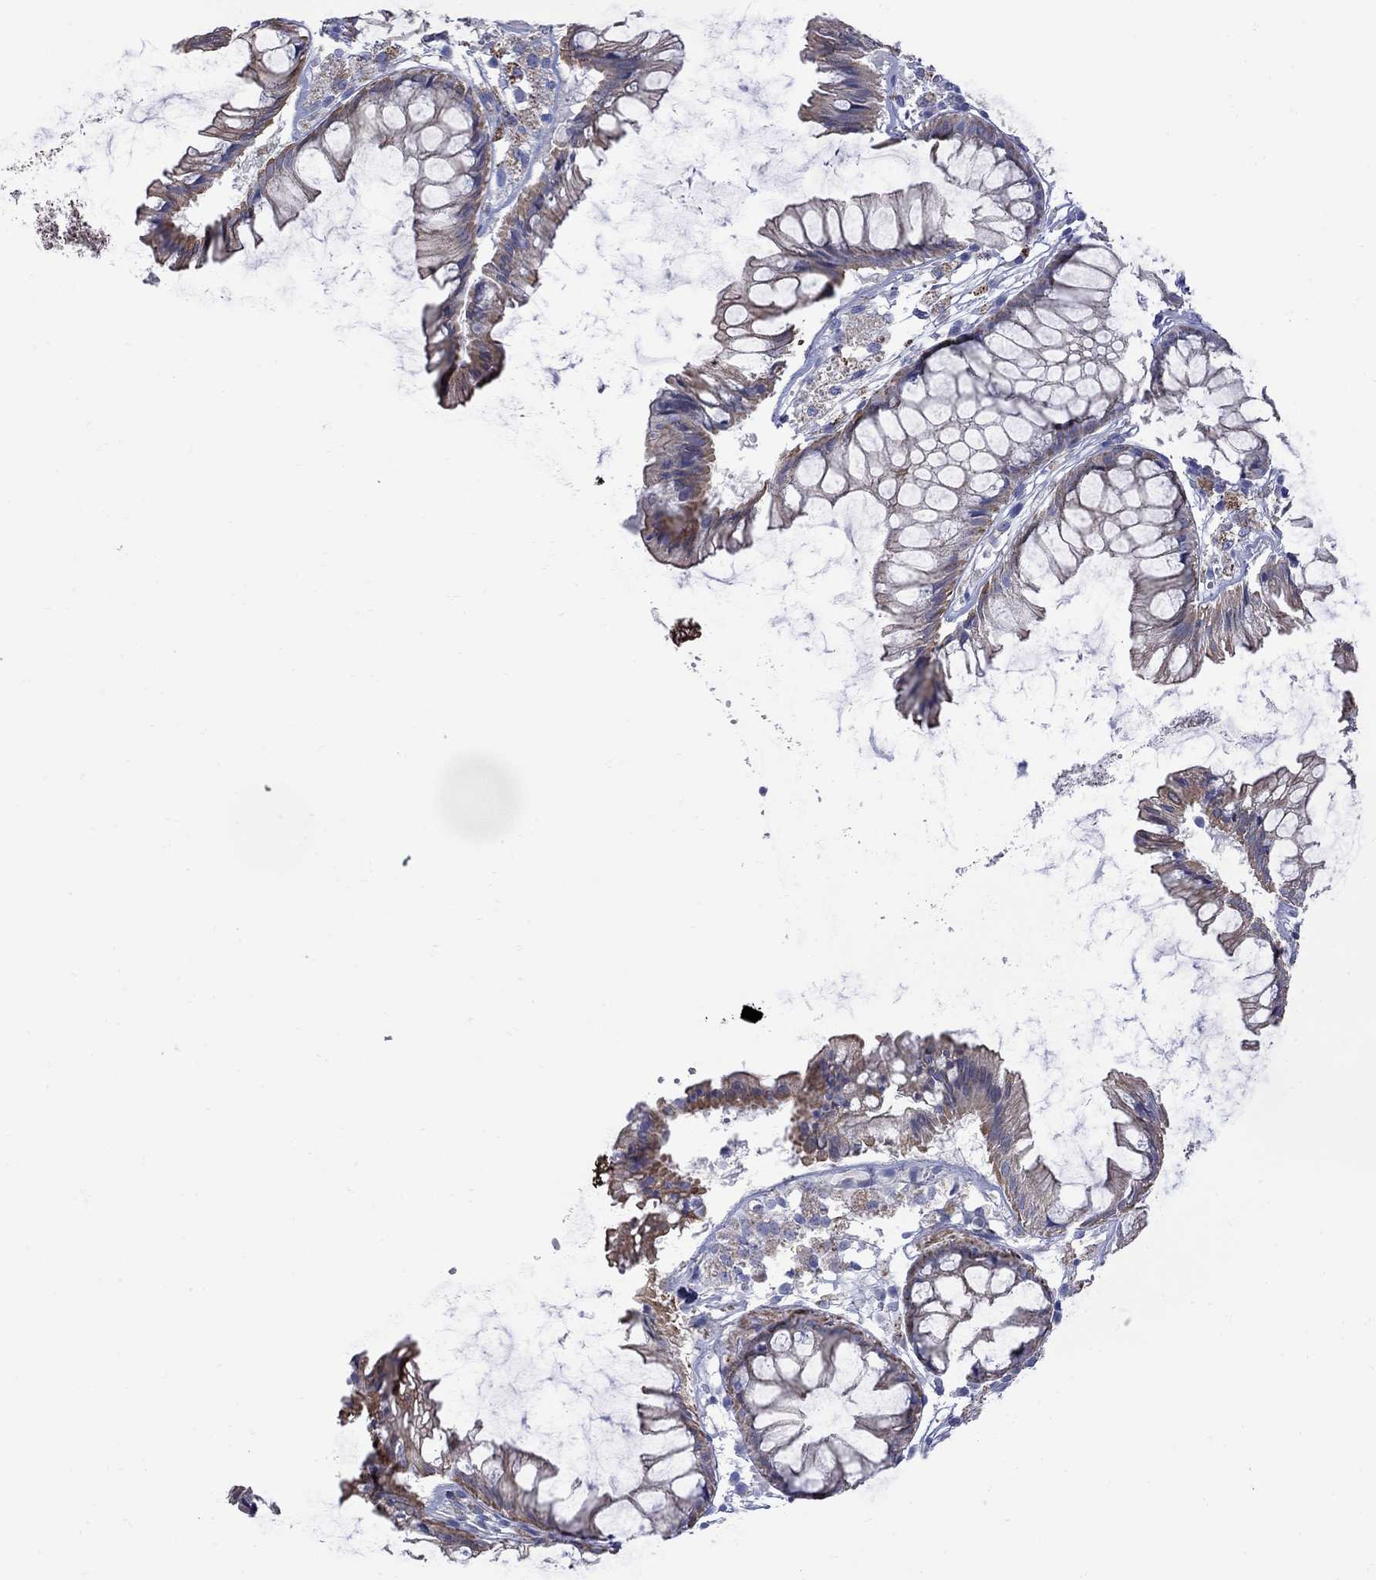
{"staining": {"intensity": "negative", "quantity": "none", "location": "none"}, "tissue": "colon", "cell_type": "Endothelial cells", "image_type": "normal", "snomed": [{"axis": "morphology", "description": "Normal tissue, NOS"}, {"axis": "morphology", "description": "Adenocarcinoma, NOS"}, {"axis": "topography", "description": "Colon"}], "caption": "Endothelial cells are negative for brown protein staining in benign colon. Nuclei are stained in blue.", "gene": "SESTD1", "patient": {"sex": "male", "age": 65}}